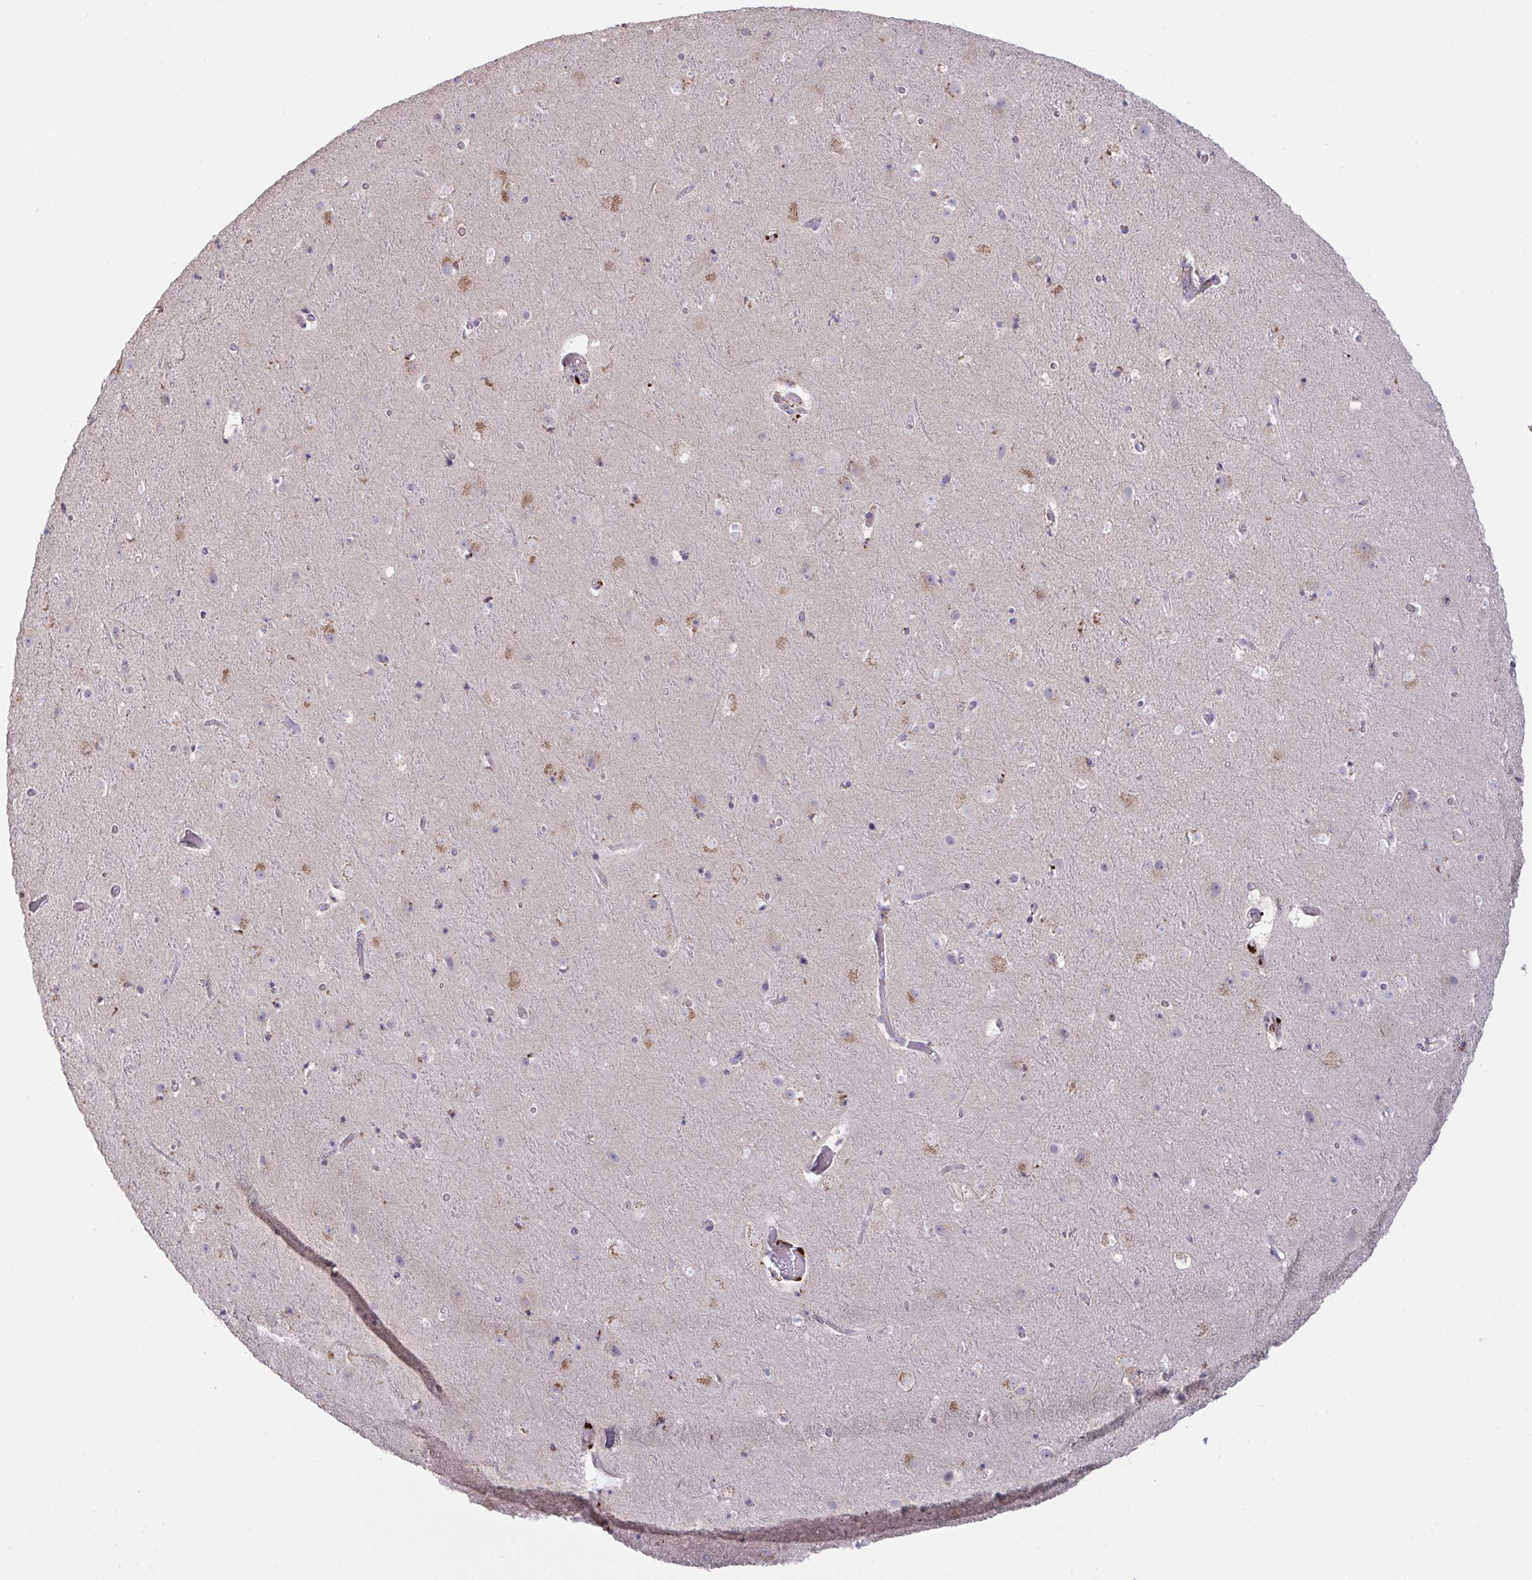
{"staining": {"intensity": "negative", "quantity": "none", "location": "none"}, "tissue": "cerebral cortex", "cell_type": "Endothelial cells", "image_type": "normal", "snomed": [{"axis": "morphology", "description": "Normal tissue, NOS"}, {"axis": "topography", "description": "Cerebral cortex"}], "caption": "An image of cerebral cortex stained for a protein shows no brown staining in endothelial cells. (Immunohistochemistry, brightfield microscopy, high magnification).", "gene": "MICOS10", "patient": {"sex": "female", "age": 42}}